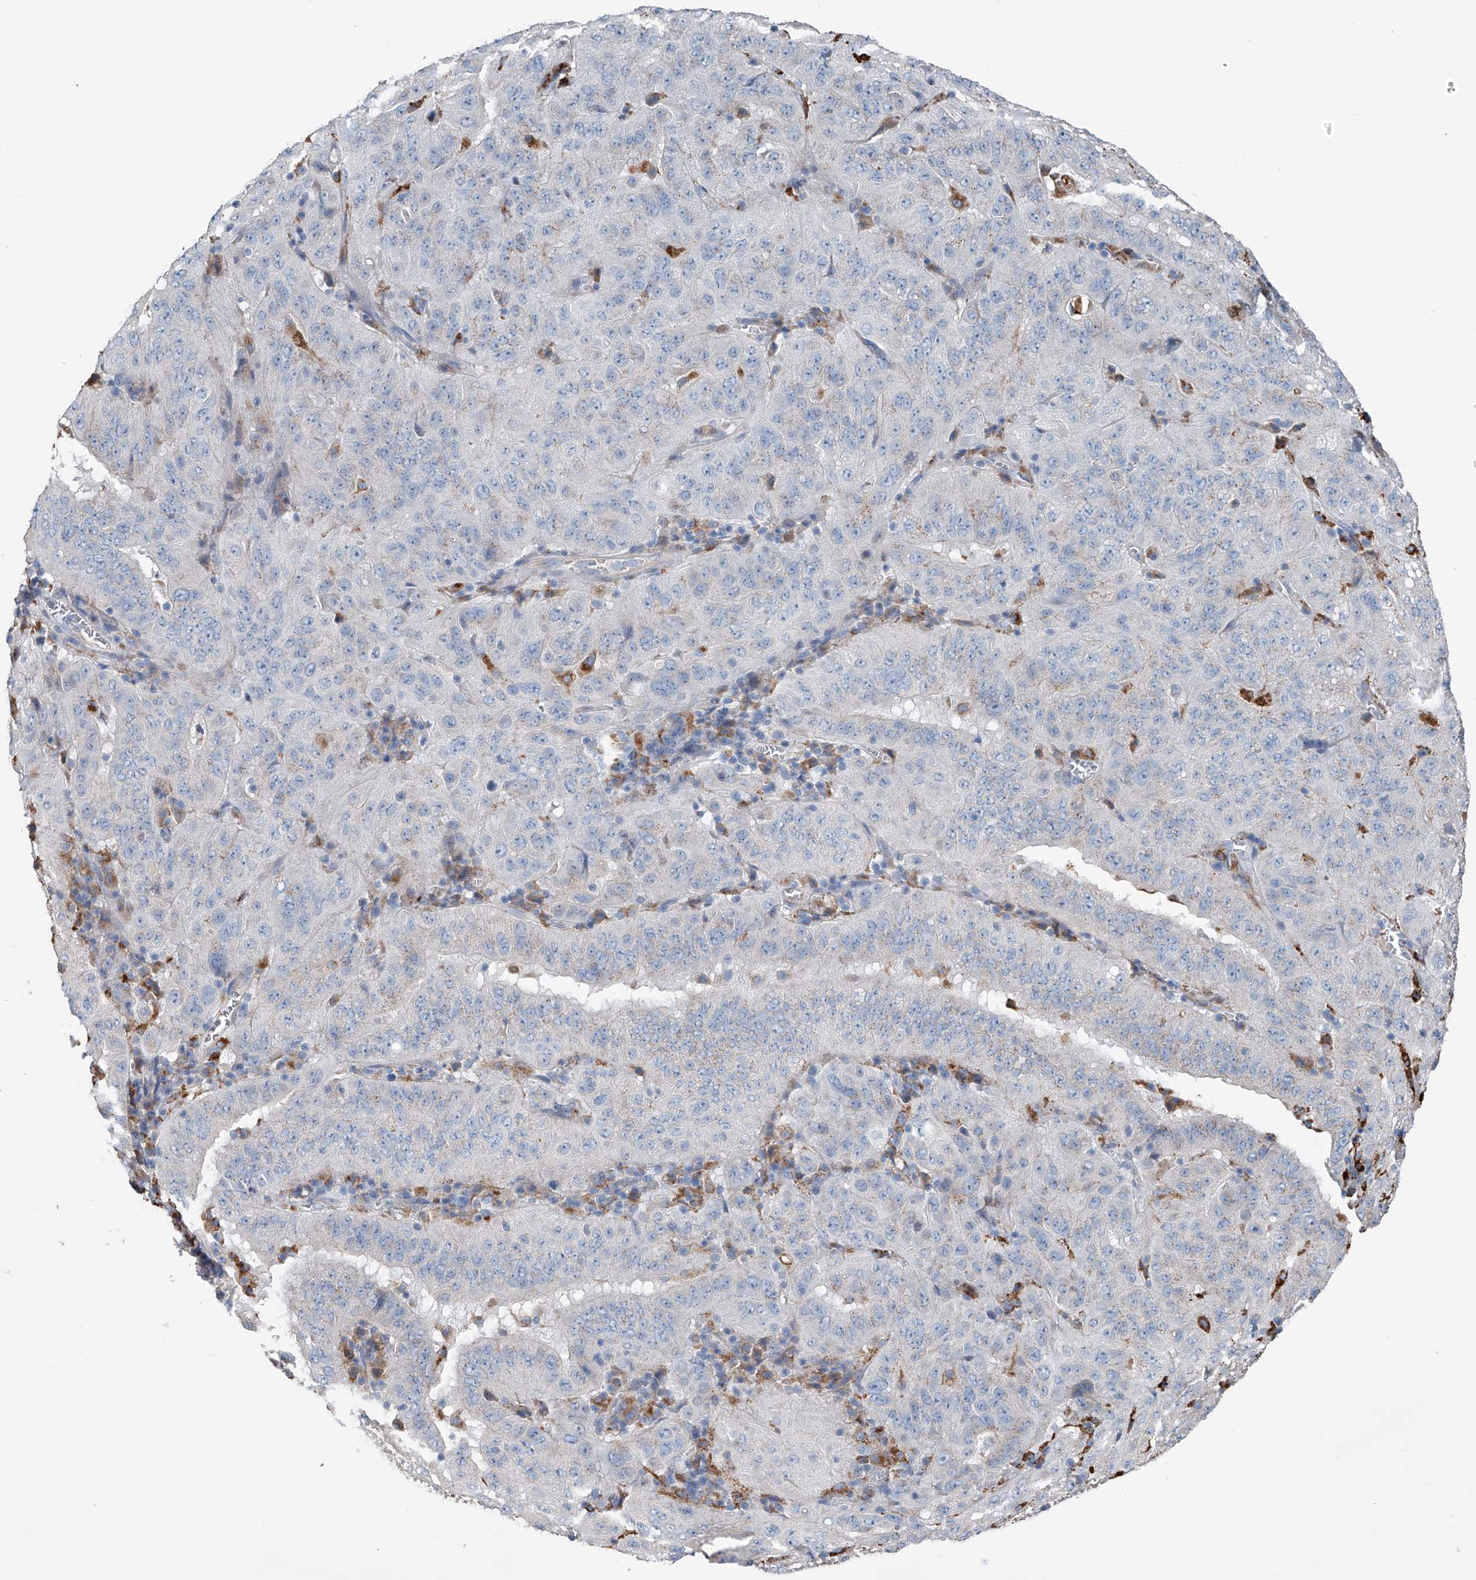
{"staining": {"intensity": "negative", "quantity": "none", "location": "none"}, "tissue": "pancreatic cancer", "cell_type": "Tumor cells", "image_type": "cancer", "snomed": [{"axis": "morphology", "description": "Adenocarcinoma, NOS"}, {"axis": "topography", "description": "Pancreas"}], "caption": "Immunohistochemistry of human adenocarcinoma (pancreatic) exhibits no positivity in tumor cells. The staining is performed using DAB (3,3'-diaminobenzidine) brown chromogen with nuclei counter-stained in using hematoxylin.", "gene": "ZNF772", "patient": {"sex": "male", "age": 63}}